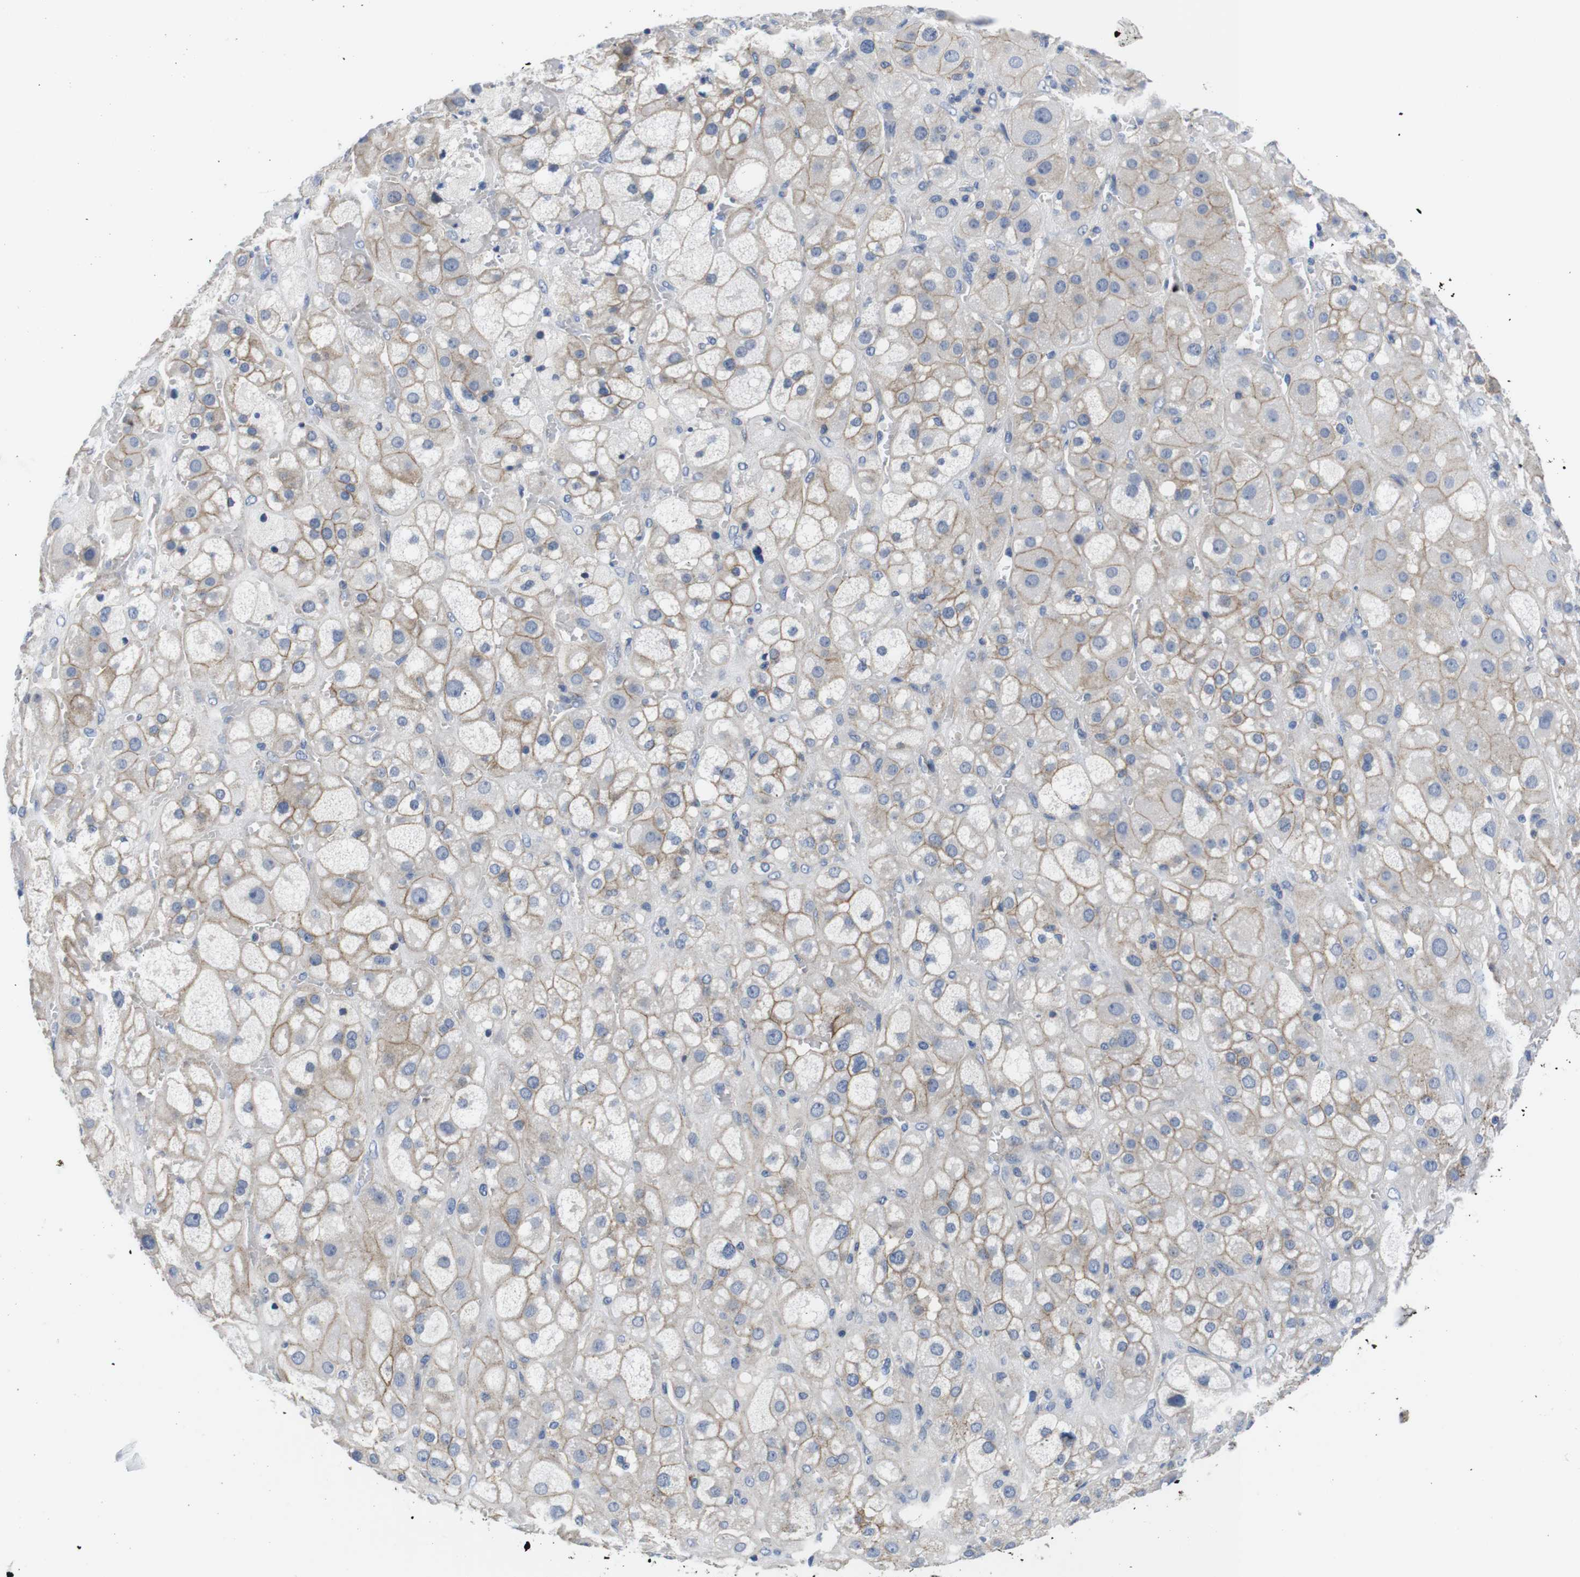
{"staining": {"intensity": "moderate", "quantity": "25%-75%", "location": "cytoplasmic/membranous"}, "tissue": "adrenal gland", "cell_type": "Glandular cells", "image_type": "normal", "snomed": [{"axis": "morphology", "description": "Normal tissue, NOS"}, {"axis": "topography", "description": "Adrenal gland"}], "caption": "This histopathology image shows benign adrenal gland stained with immunohistochemistry to label a protein in brown. The cytoplasmic/membranous of glandular cells show moderate positivity for the protein. Nuclei are counter-stained blue.", "gene": "SCRIB", "patient": {"sex": "female", "age": 47}}